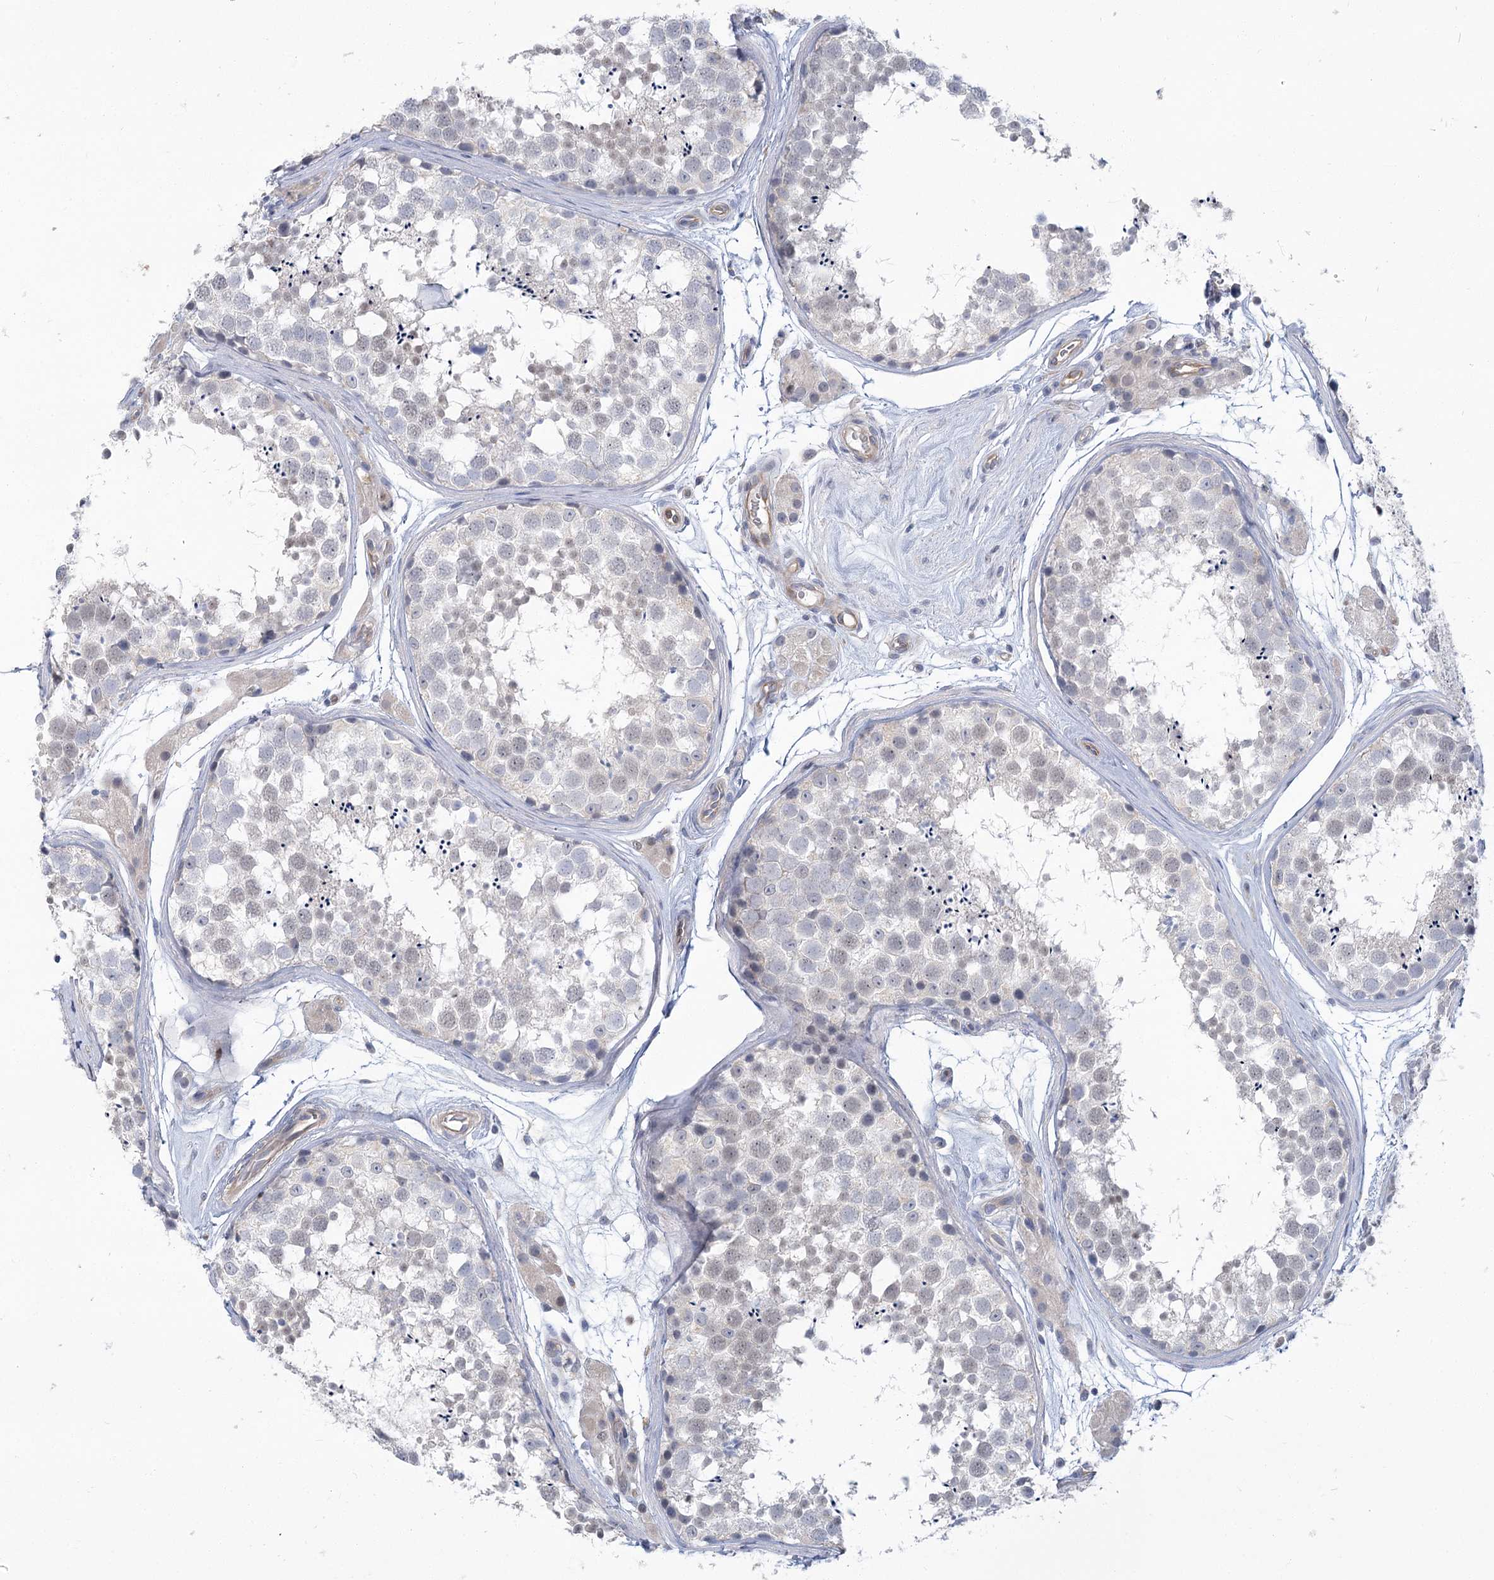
{"staining": {"intensity": "negative", "quantity": "none", "location": "none"}, "tissue": "testis", "cell_type": "Cells in seminiferous ducts", "image_type": "normal", "snomed": [{"axis": "morphology", "description": "Normal tissue, NOS"}, {"axis": "topography", "description": "Testis"}], "caption": "IHC photomicrograph of unremarkable testis: human testis stained with DAB (3,3'-diaminobenzidine) exhibits no significant protein positivity in cells in seminiferous ducts.", "gene": "THAP6", "patient": {"sex": "male", "age": 56}}